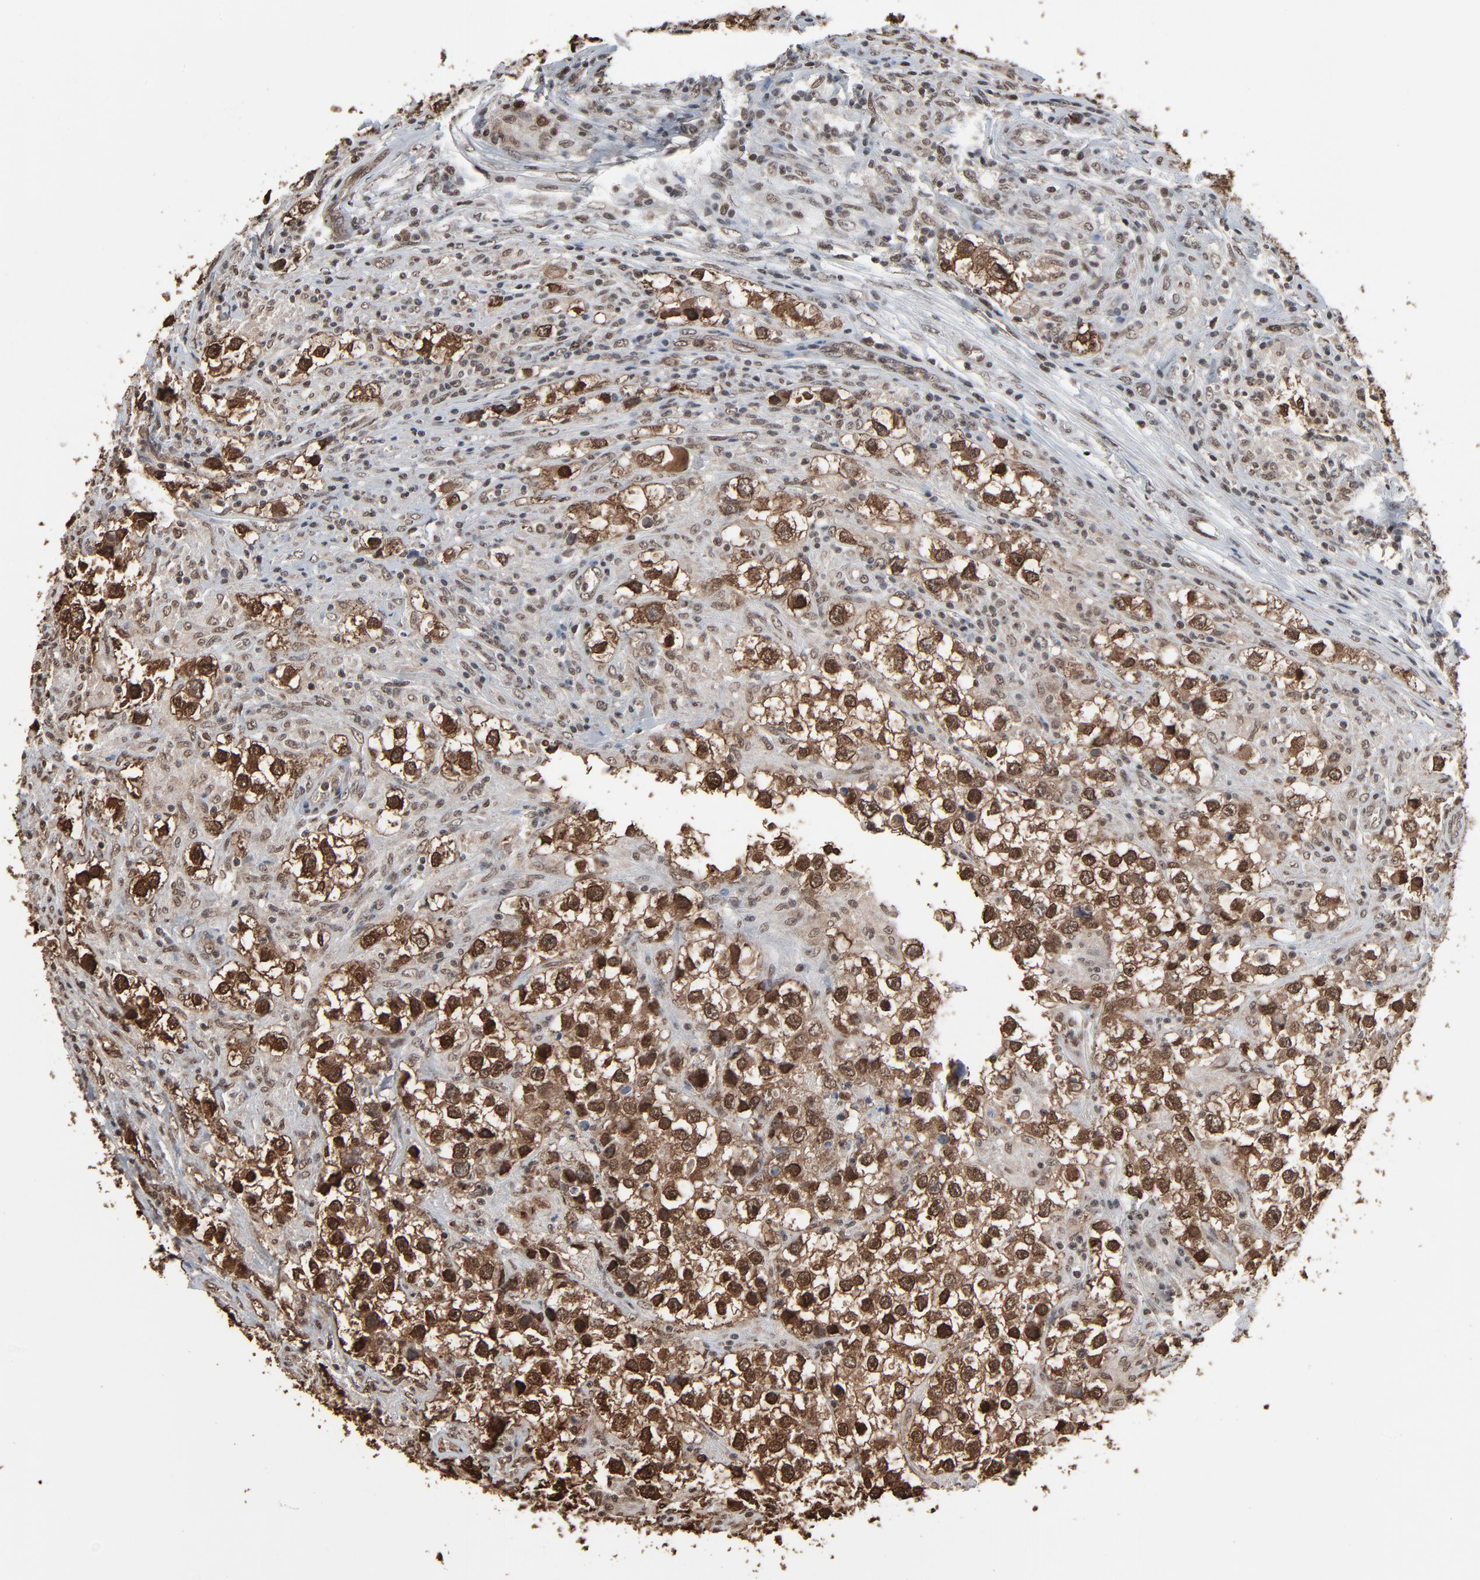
{"staining": {"intensity": "strong", "quantity": ">75%", "location": "cytoplasmic/membranous,nuclear"}, "tissue": "testis cancer", "cell_type": "Tumor cells", "image_type": "cancer", "snomed": [{"axis": "morphology", "description": "Seminoma, NOS"}, {"axis": "topography", "description": "Testis"}], "caption": "Human testis cancer stained with a brown dye exhibits strong cytoplasmic/membranous and nuclear positive staining in approximately >75% of tumor cells.", "gene": "MEIS2", "patient": {"sex": "male", "age": 32}}